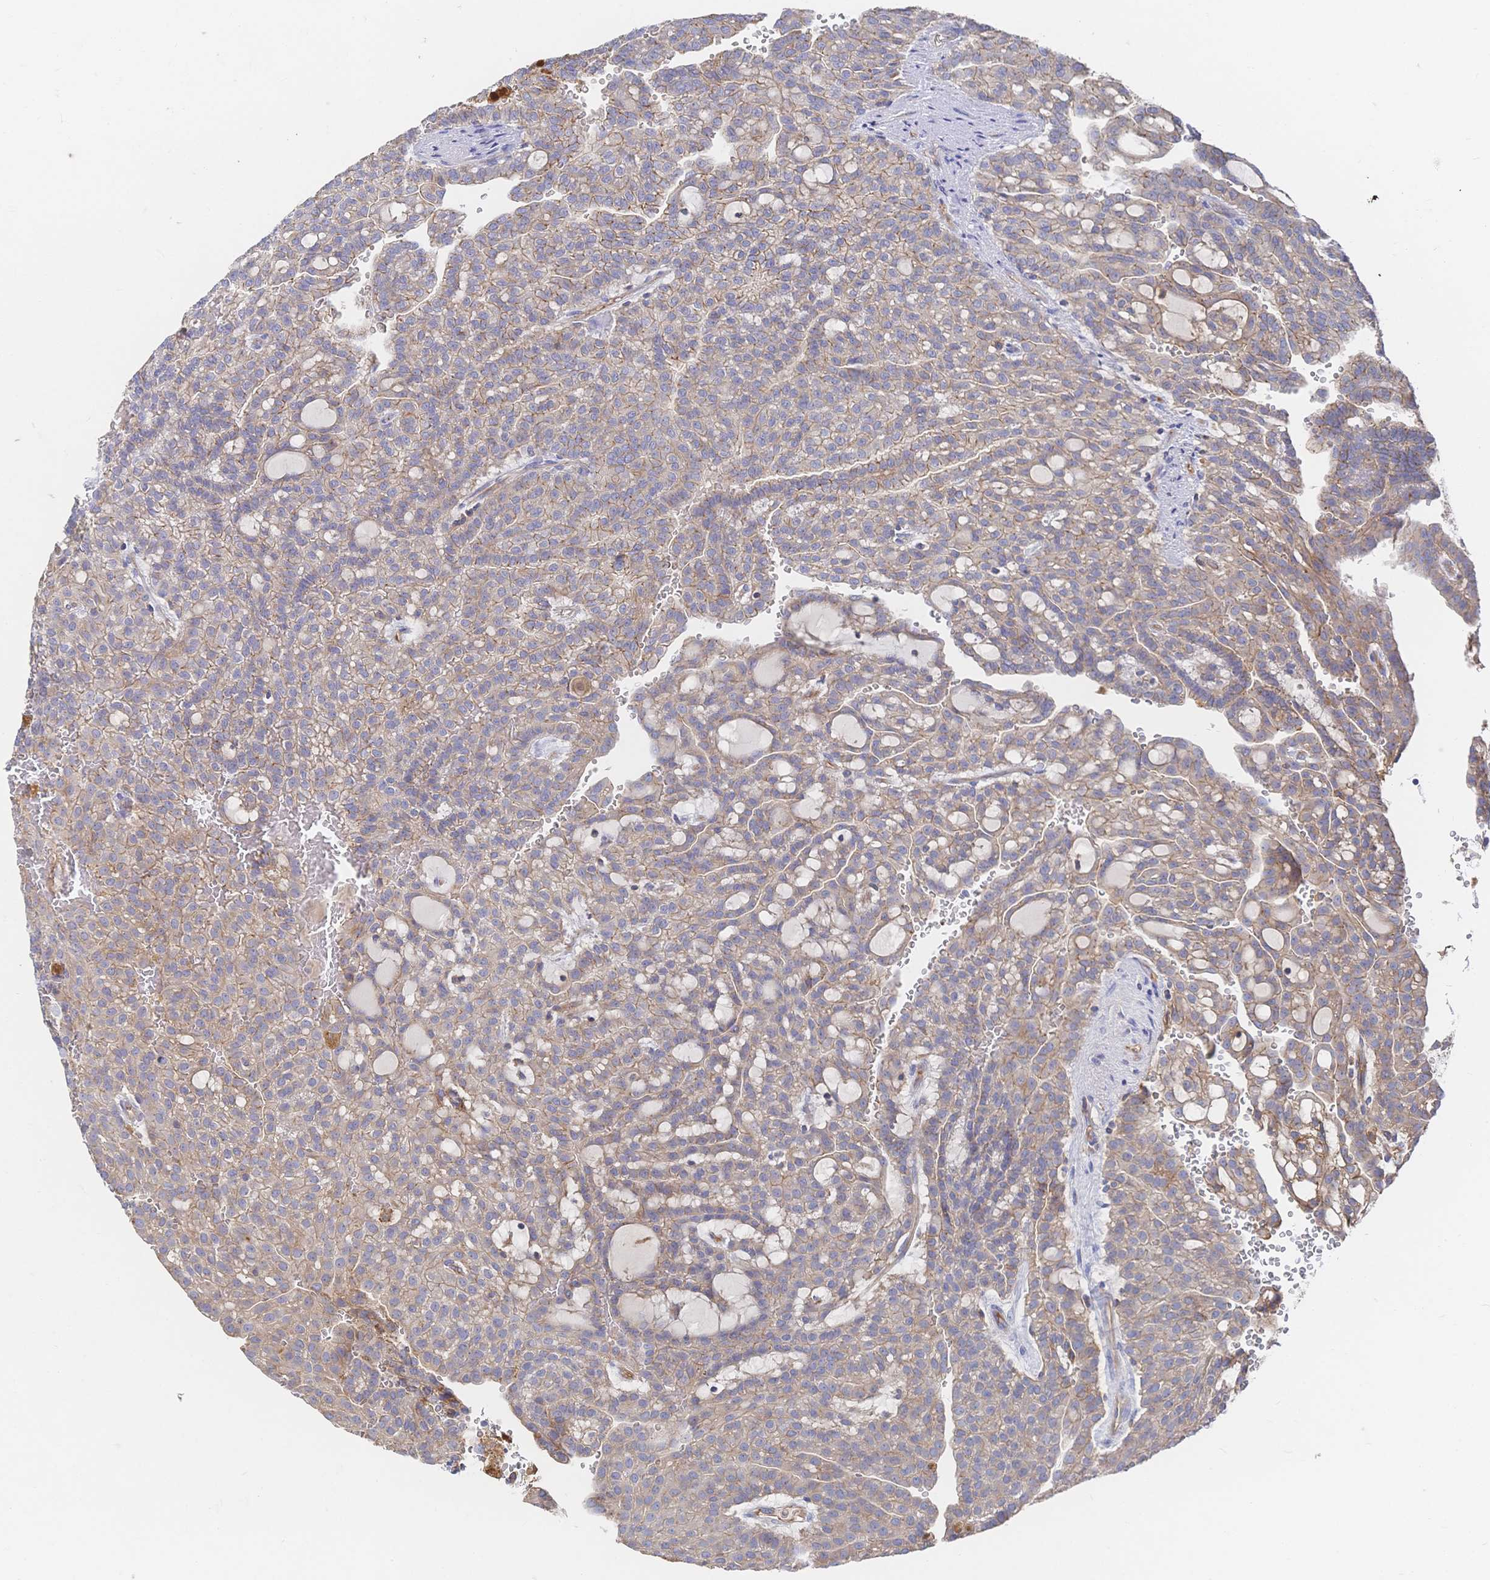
{"staining": {"intensity": "moderate", "quantity": ">75%", "location": "cytoplasmic/membranous"}, "tissue": "renal cancer", "cell_type": "Tumor cells", "image_type": "cancer", "snomed": [{"axis": "morphology", "description": "Adenocarcinoma, NOS"}, {"axis": "topography", "description": "Kidney"}], "caption": "This histopathology image displays renal cancer stained with immunohistochemistry to label a protein in brown. The cytoplasmic/membranous of tumor cells show moderate positivity for the protein. Nuclei are counter-stained blue.", "gene": "F11R", "patient": {"sex": "male", "age": 63}}